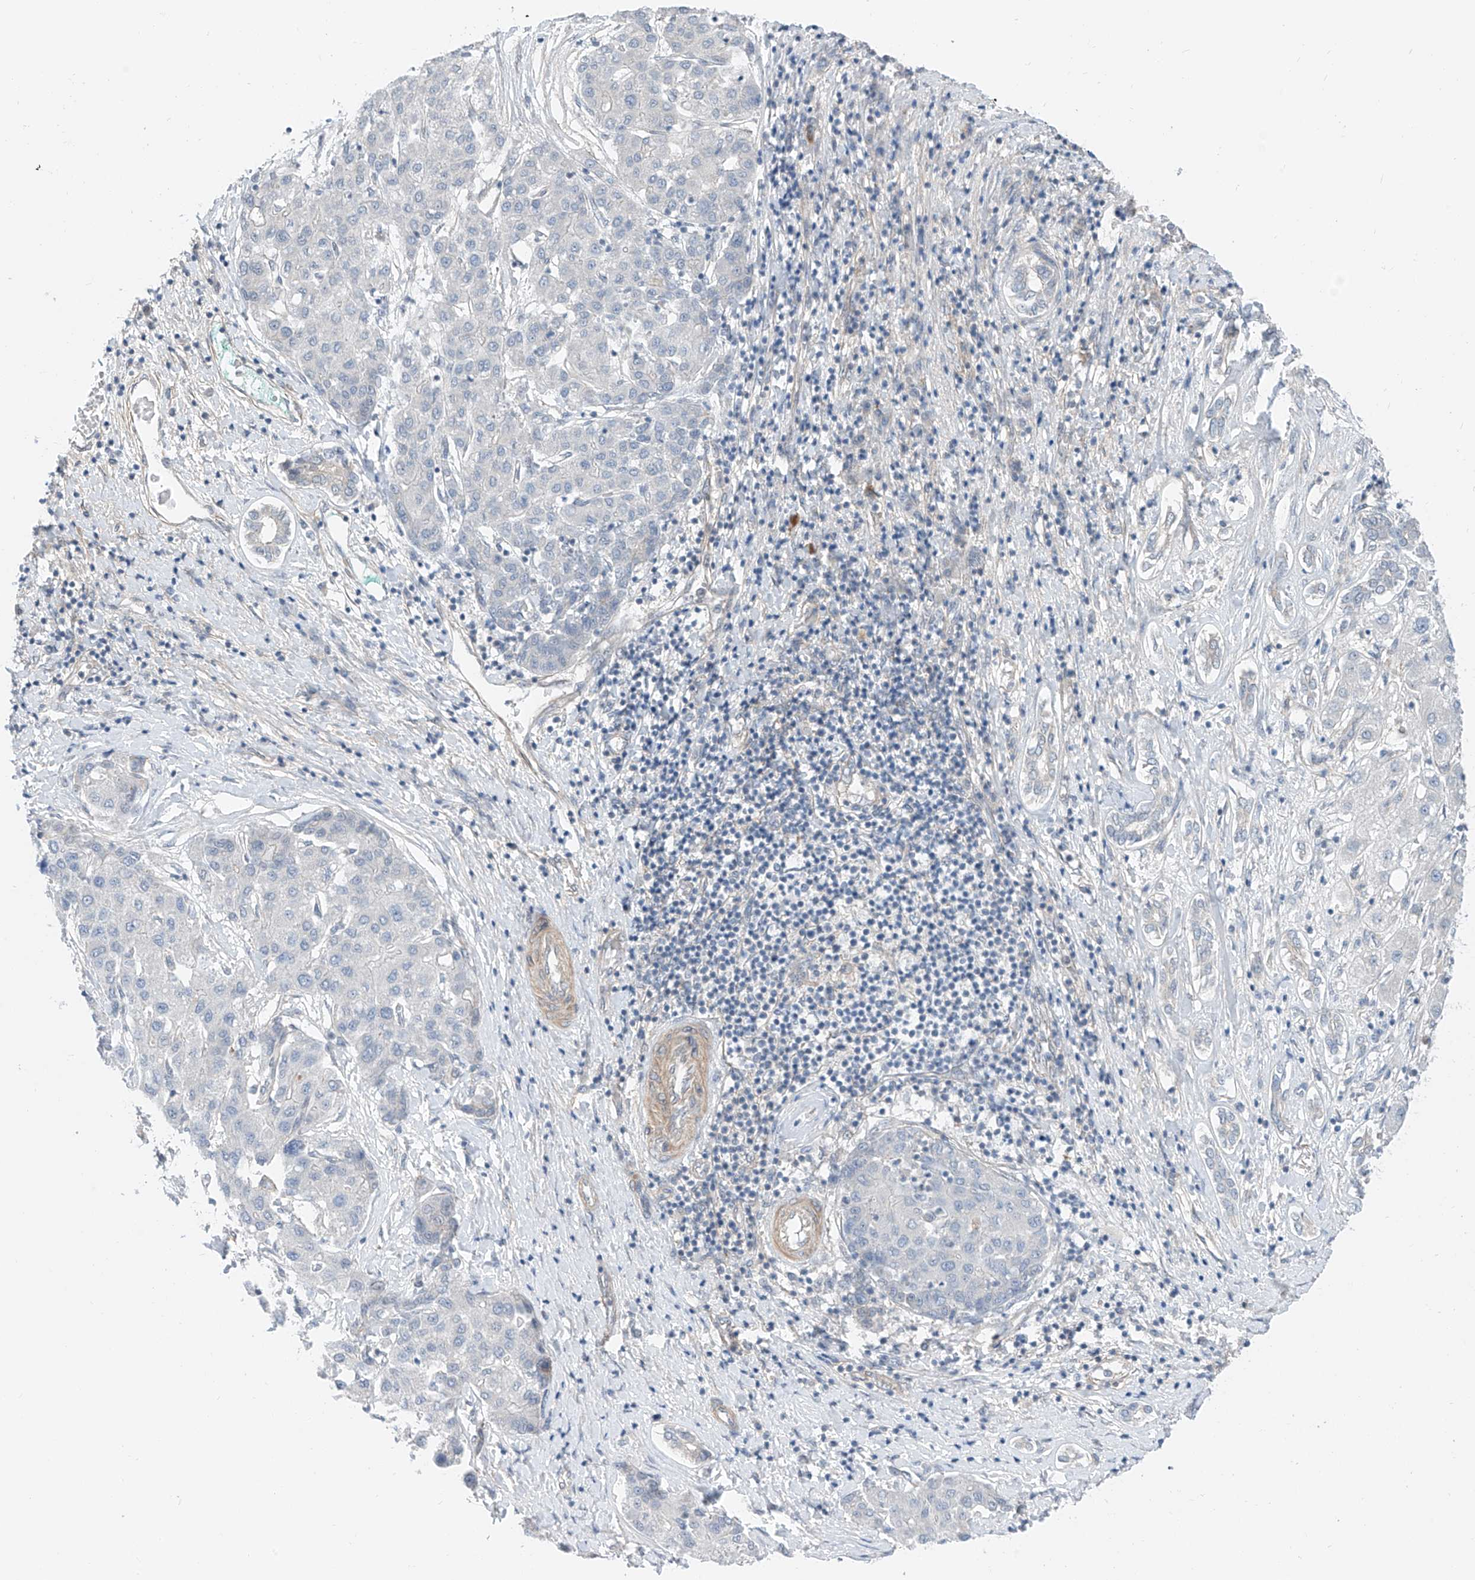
{"staining": {"intensity": "negative", "quantity": "none", "location": "none"}, "tissue": "liver cancer", "cell_type": "Tumor cells", "image_type": "cancer", "snomed": [{"axis": "morphology", "description": "Carcinoma, Hepatocellular, NOS"}, {"axis": "topography", "description": "Liver"}], "caption": "Human hepatocellular carcinoma (liver) stained for a protein using IHC demonstrates no staining in tumor cells.", "gene": "ABLIM2", "patient": {"sex": "male", "age": 65}}